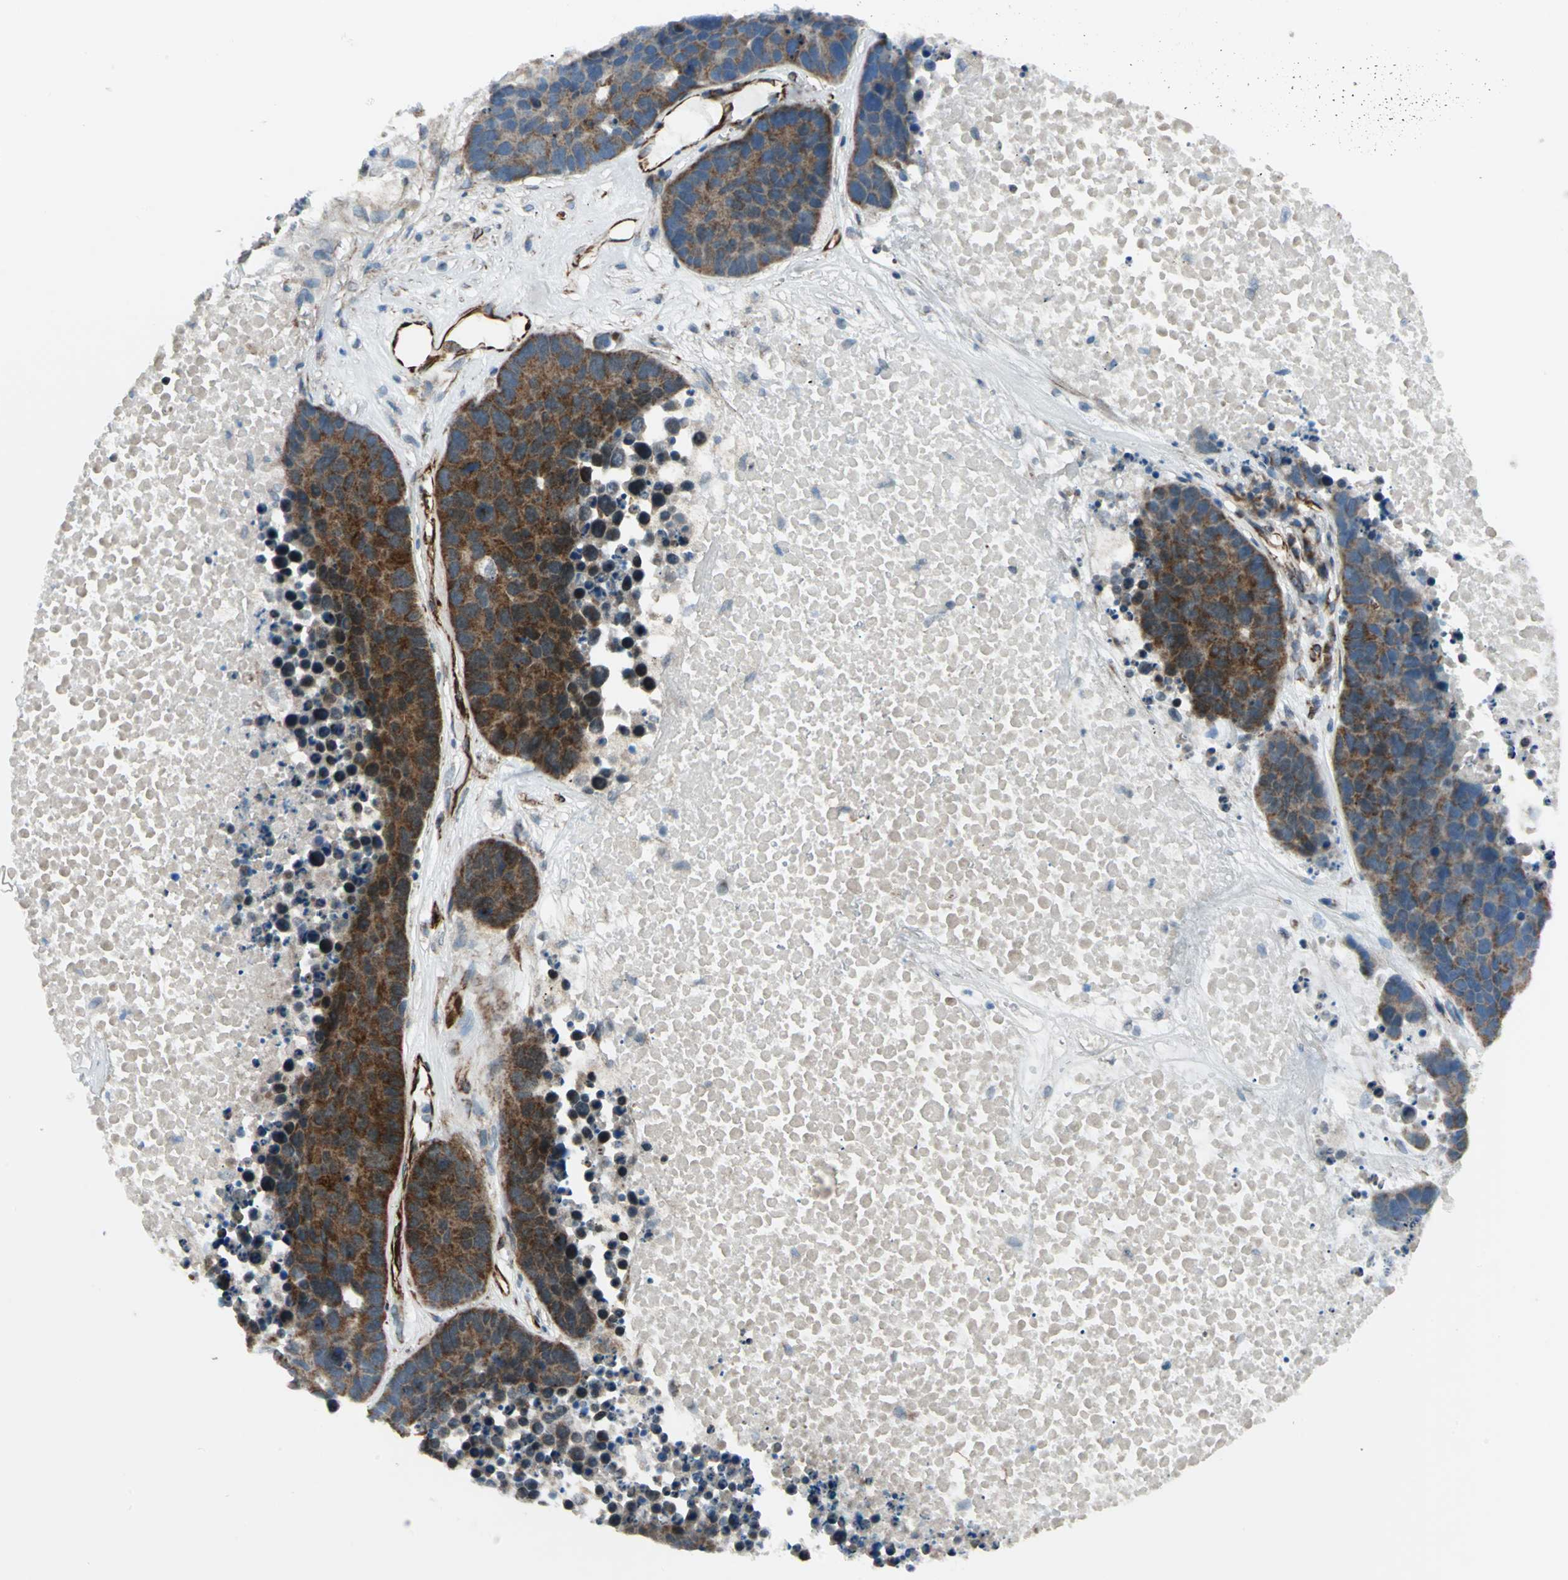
{"staining": {"intensity": "strong", "quantity": ">75%", "location": "cytoplasmic/membranous"}, "tissue": "carcinoid", "cell_type": "Tumor cells", "image_type": "cancer", "snomed": [{"axis": "morphology", "description": "Carcinoid, malignant, NOS"}, {"axis": "topography", "description": "Lung"}], "caption": "The photomicrograph exhibits a brown stain indicating the presence of a protein in the cytoplasmic/membranous of tumor cells in carcinoid.", "gene": "EXD2", "patient": {"sex": "male", "age": 60}}